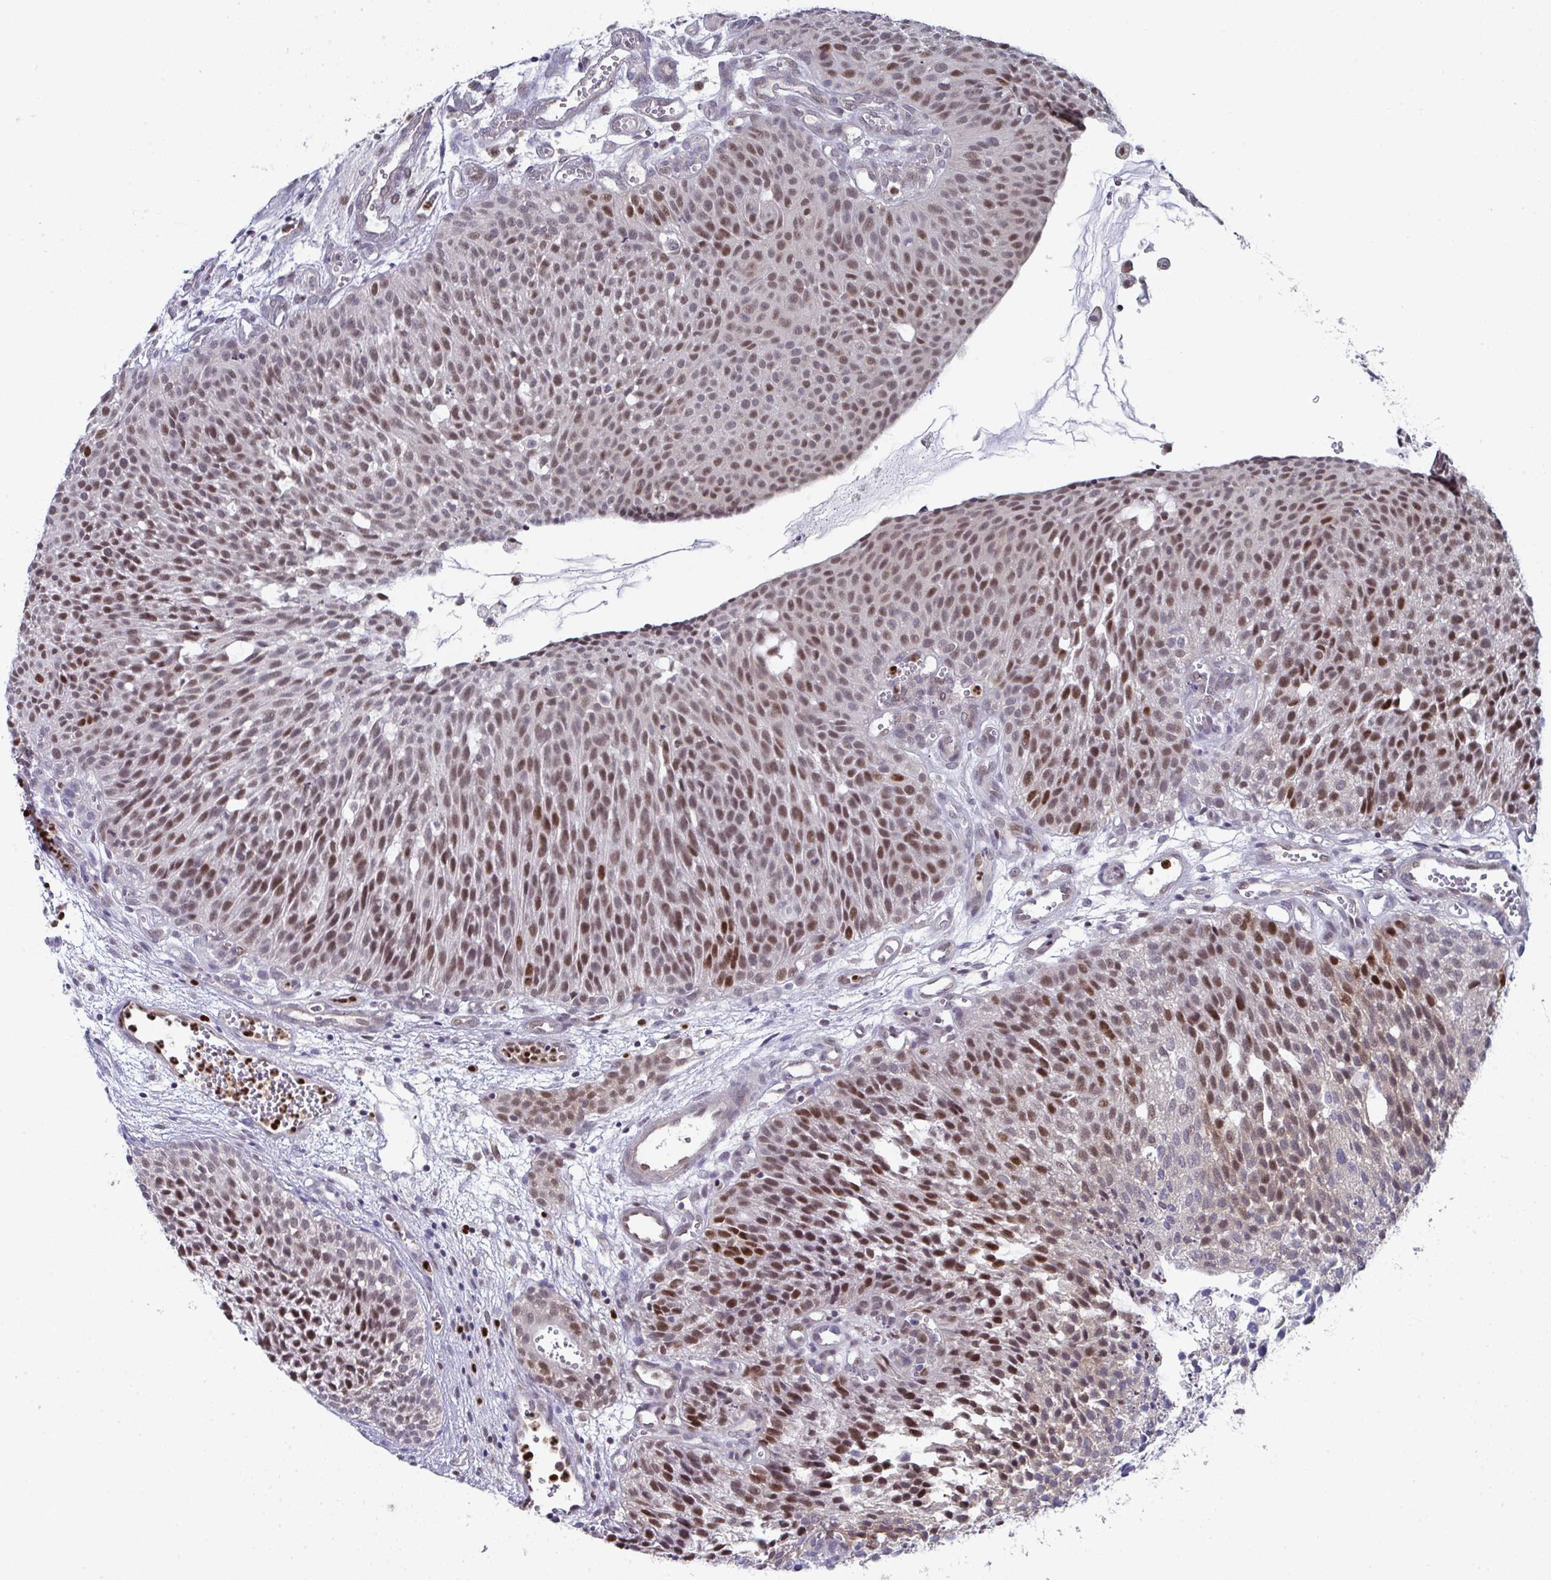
{"staining": {"intensity": "moderate", "quantity": "25%-75%", "location": "nuclear"}, "tissue": "urothelial cancer", "cell_type": "Tumor cells", "image_type": "cancer", "snomed": [{"axis": "morphology", "description": "Urothelial carcinoma, NOS"}, {"axis": "topography", "description": "Urinary bladder"}], "caption": "Human transitional cell carcinoma stained with a protein marker displays moderate staining in tumor cells.", "gene": "JDP2", "patient": {"sex": "male", "age": 84}}